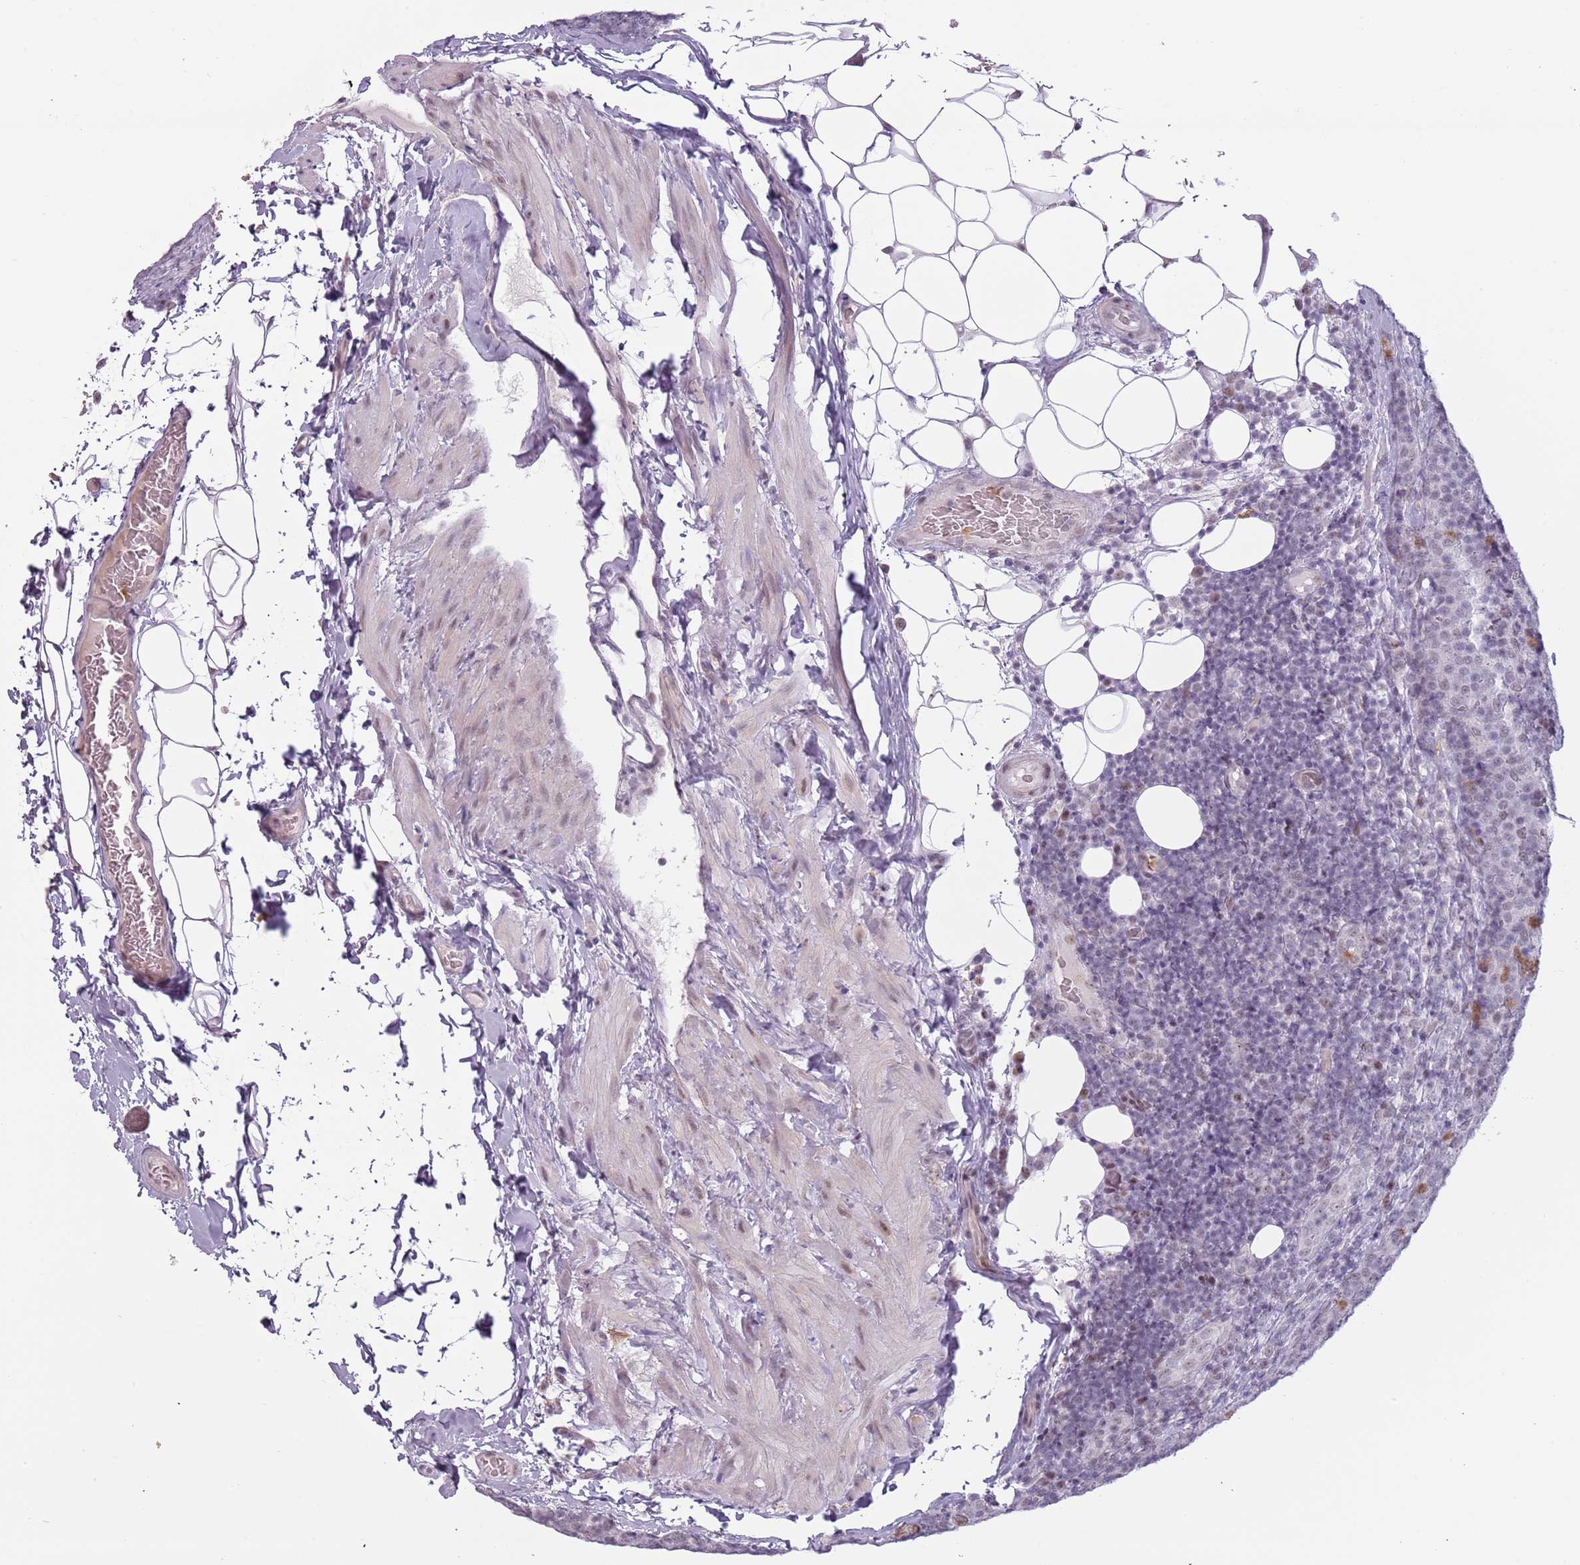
{"staining": {"intensity": "negative", "quantity": "none", "location": "none"}, "tissue": "lymph node", "cell_type": "Germinal center cells", "image_type": "normal", "snomed": [{"axis": "morphology", "description": "Normal tissue, NOS"}, {"axis": "topography", "description": "Lymph node"}], "caption": "This is an immunohistochemistry image of normal human lymph node. There is no expression in germinal center cells.", "gene": "REXO4", "patient": {"sex": "female", "age": 31}}